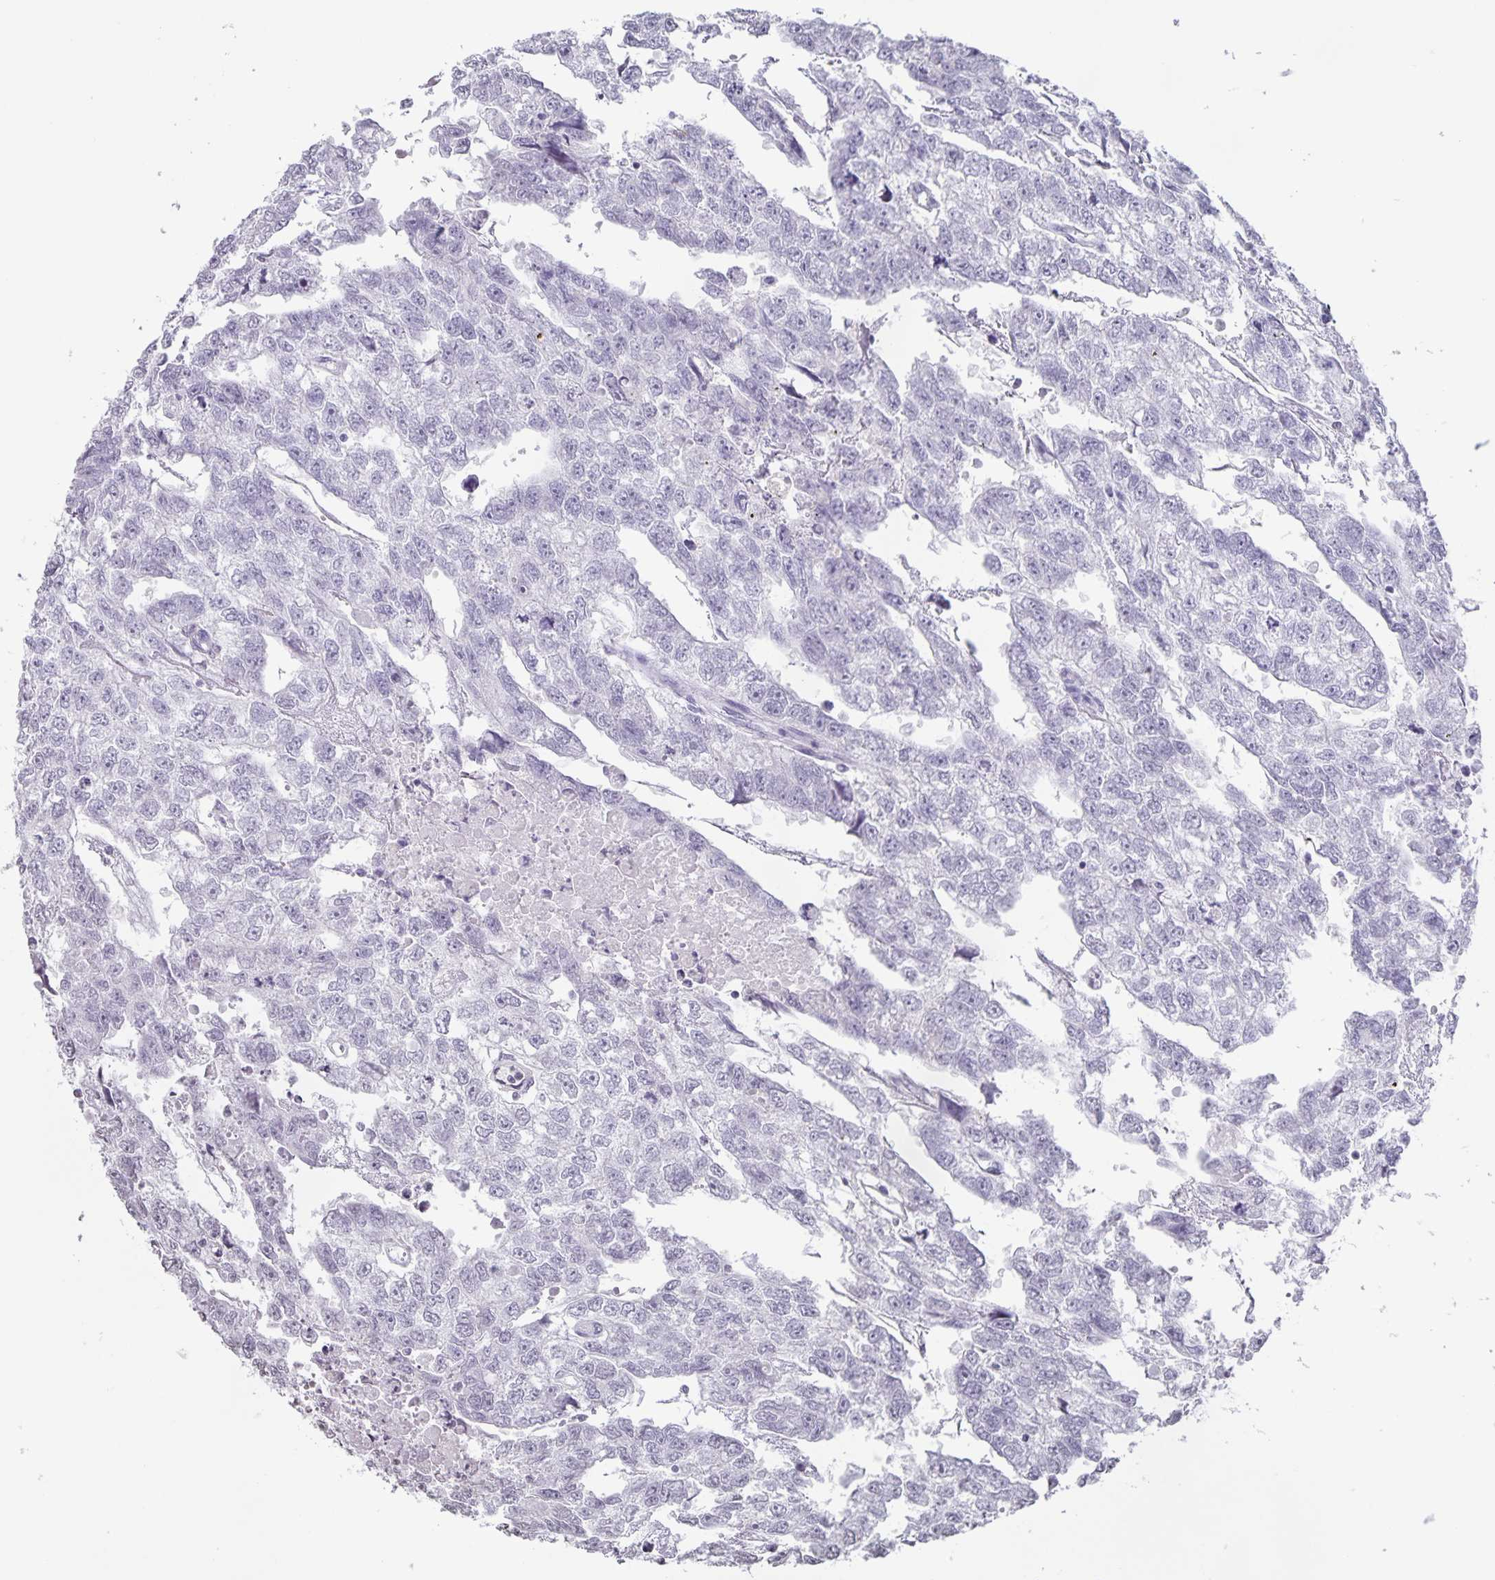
{"staining": {"intensity": "negative", "quantity": "none", "location": "none"}, "tissue": "testis cancer", "cell_type": "Tumor cells", "image_type": "cancer", "snomed": [{"axis": "morphology", "description": "Carcinoma, Embryonal, NOS"}, {"axis": "morphology", "description": "Teratoma, malignant, NOS"}, {"axis": "topography", "description": "Testis"}], "caption": "Human testis cancer stained for a protein using IHC reveals no staining in tumor cells.", "gene": "AQP4", "patient": {"sex": "male", "age": 44}}